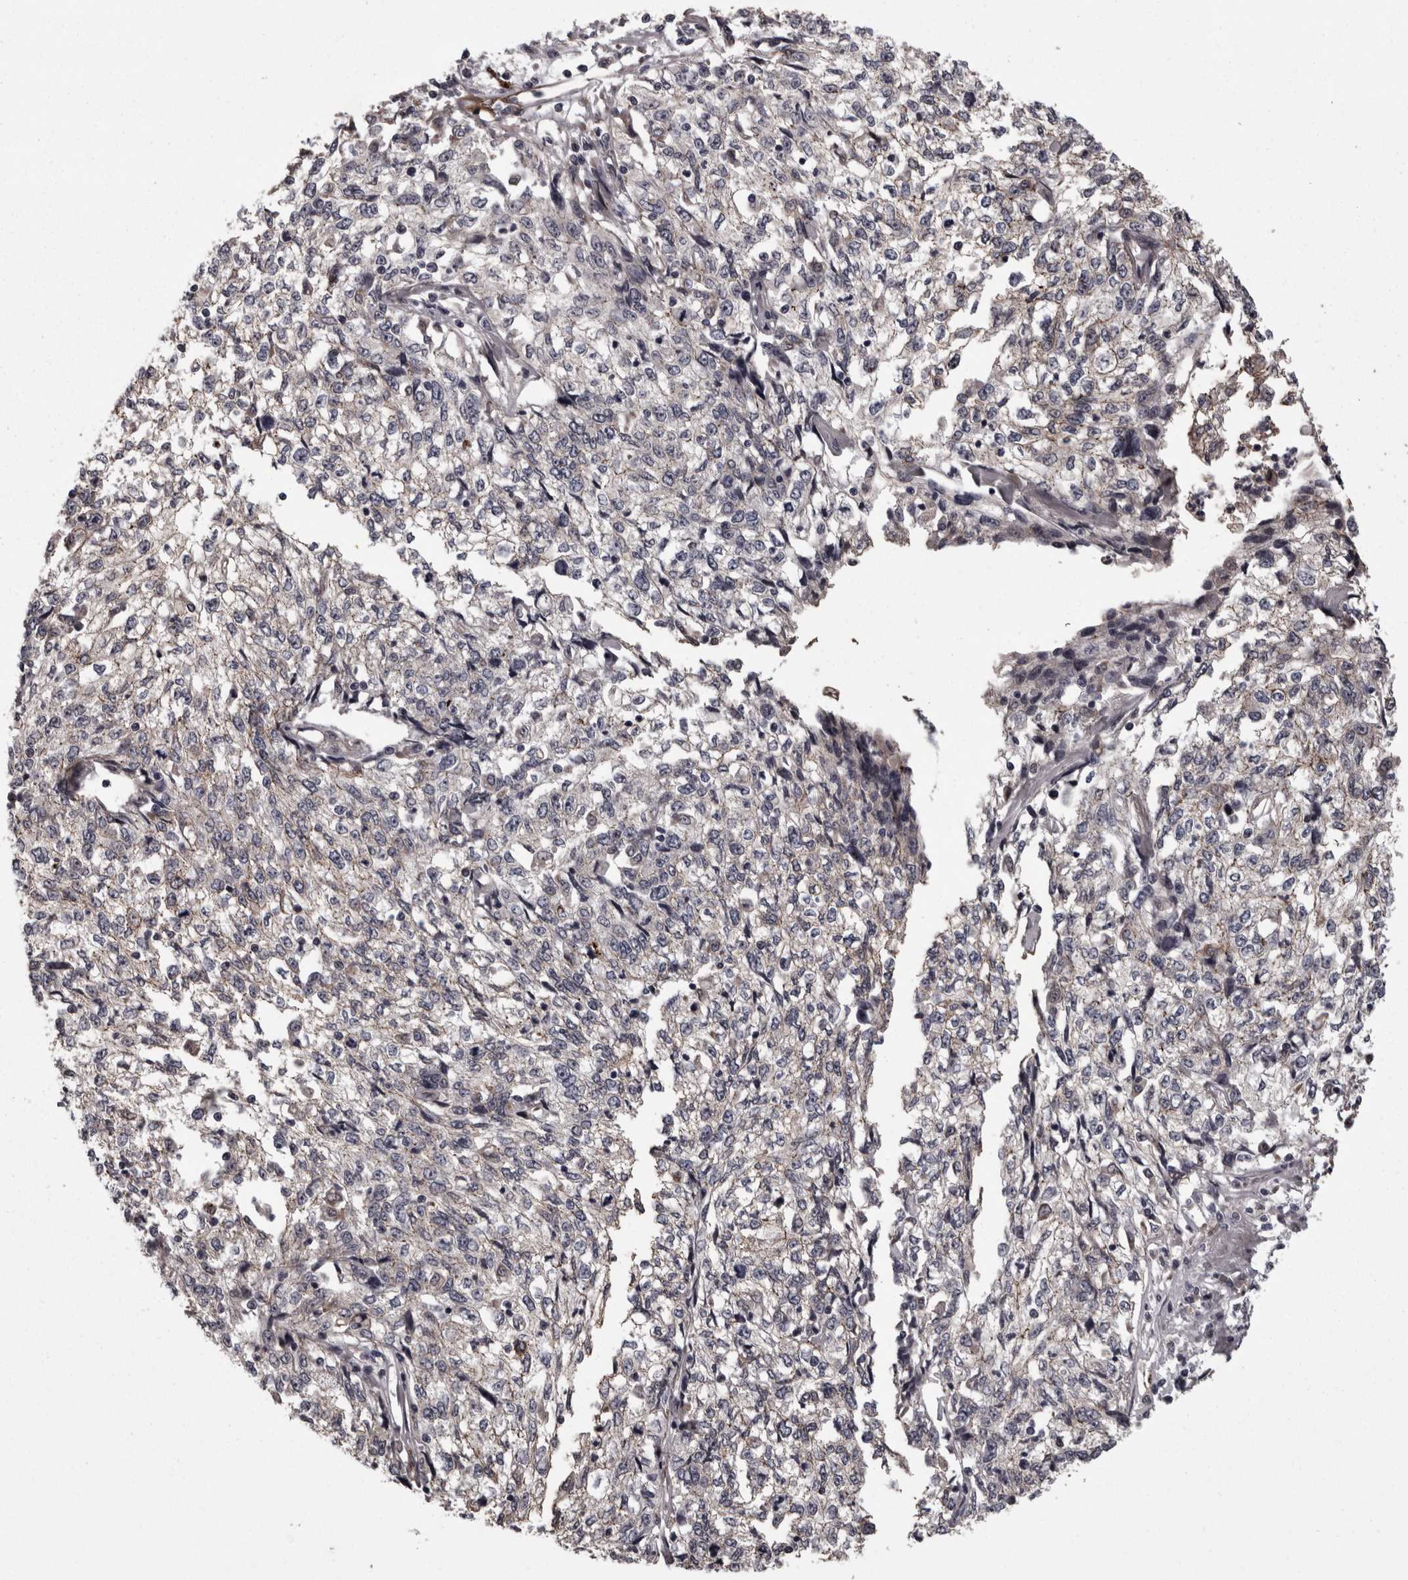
{"staining": {"intensity": "negative", "quantity": "none", "location": "none"}, "tissue": "cervical cancer", "cell_type": "Tumor cells", "image_type": "cancer", "snomed": [{"axis": "morphology", "description": "Squamous cell carcinoma, NOS"}, {"axis": "topography", "description": "Cervix"}], "caption": "High magnification brightfield microscopy of cervical cancer stained with DAB (brown) and counterstained with hematoxylin (blue): tumor cells show no significant positivity.", "gene": "PCDH17", "patient": {"sex": "female", "age": 57}}